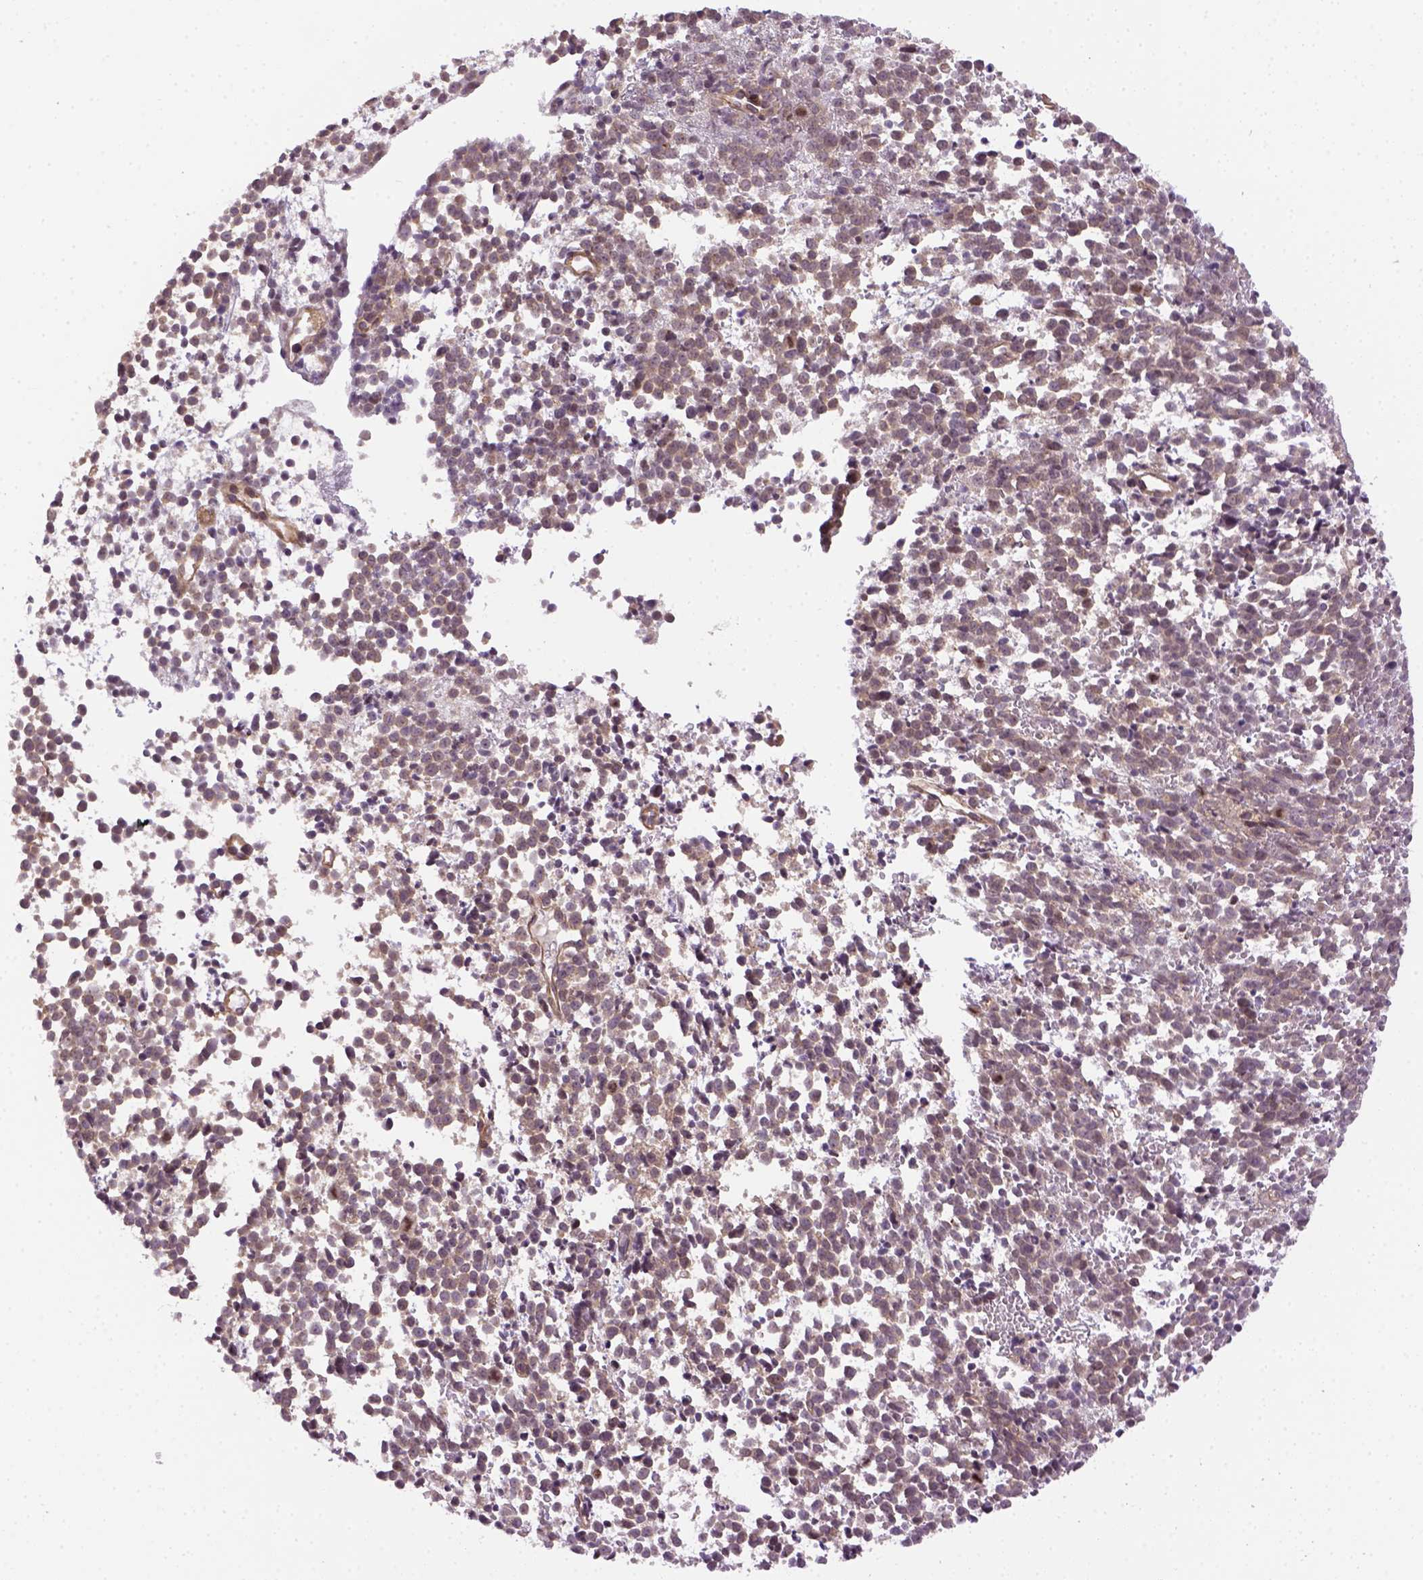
{"staining": {"intensity": "weak", "quantity": "25%-75%", "location": "cytoplasmic/membranous"}, "tissue": "melanoma", "cell_type": "Tumor cells", "image_type": "cancer", "snomed": [{"axis": "morphology", "description": "Malignant melanoma, NOS"}, {"axis": "topography", "description": "Skin"}], "caption": "The micrograph displays a brown stain indicating the presence of a protein in the cytoplasmic/membranous of tumor cells in malignant melanoma.", "gene": "KAZN", "patient": {"sex": "female", "age": 70}}